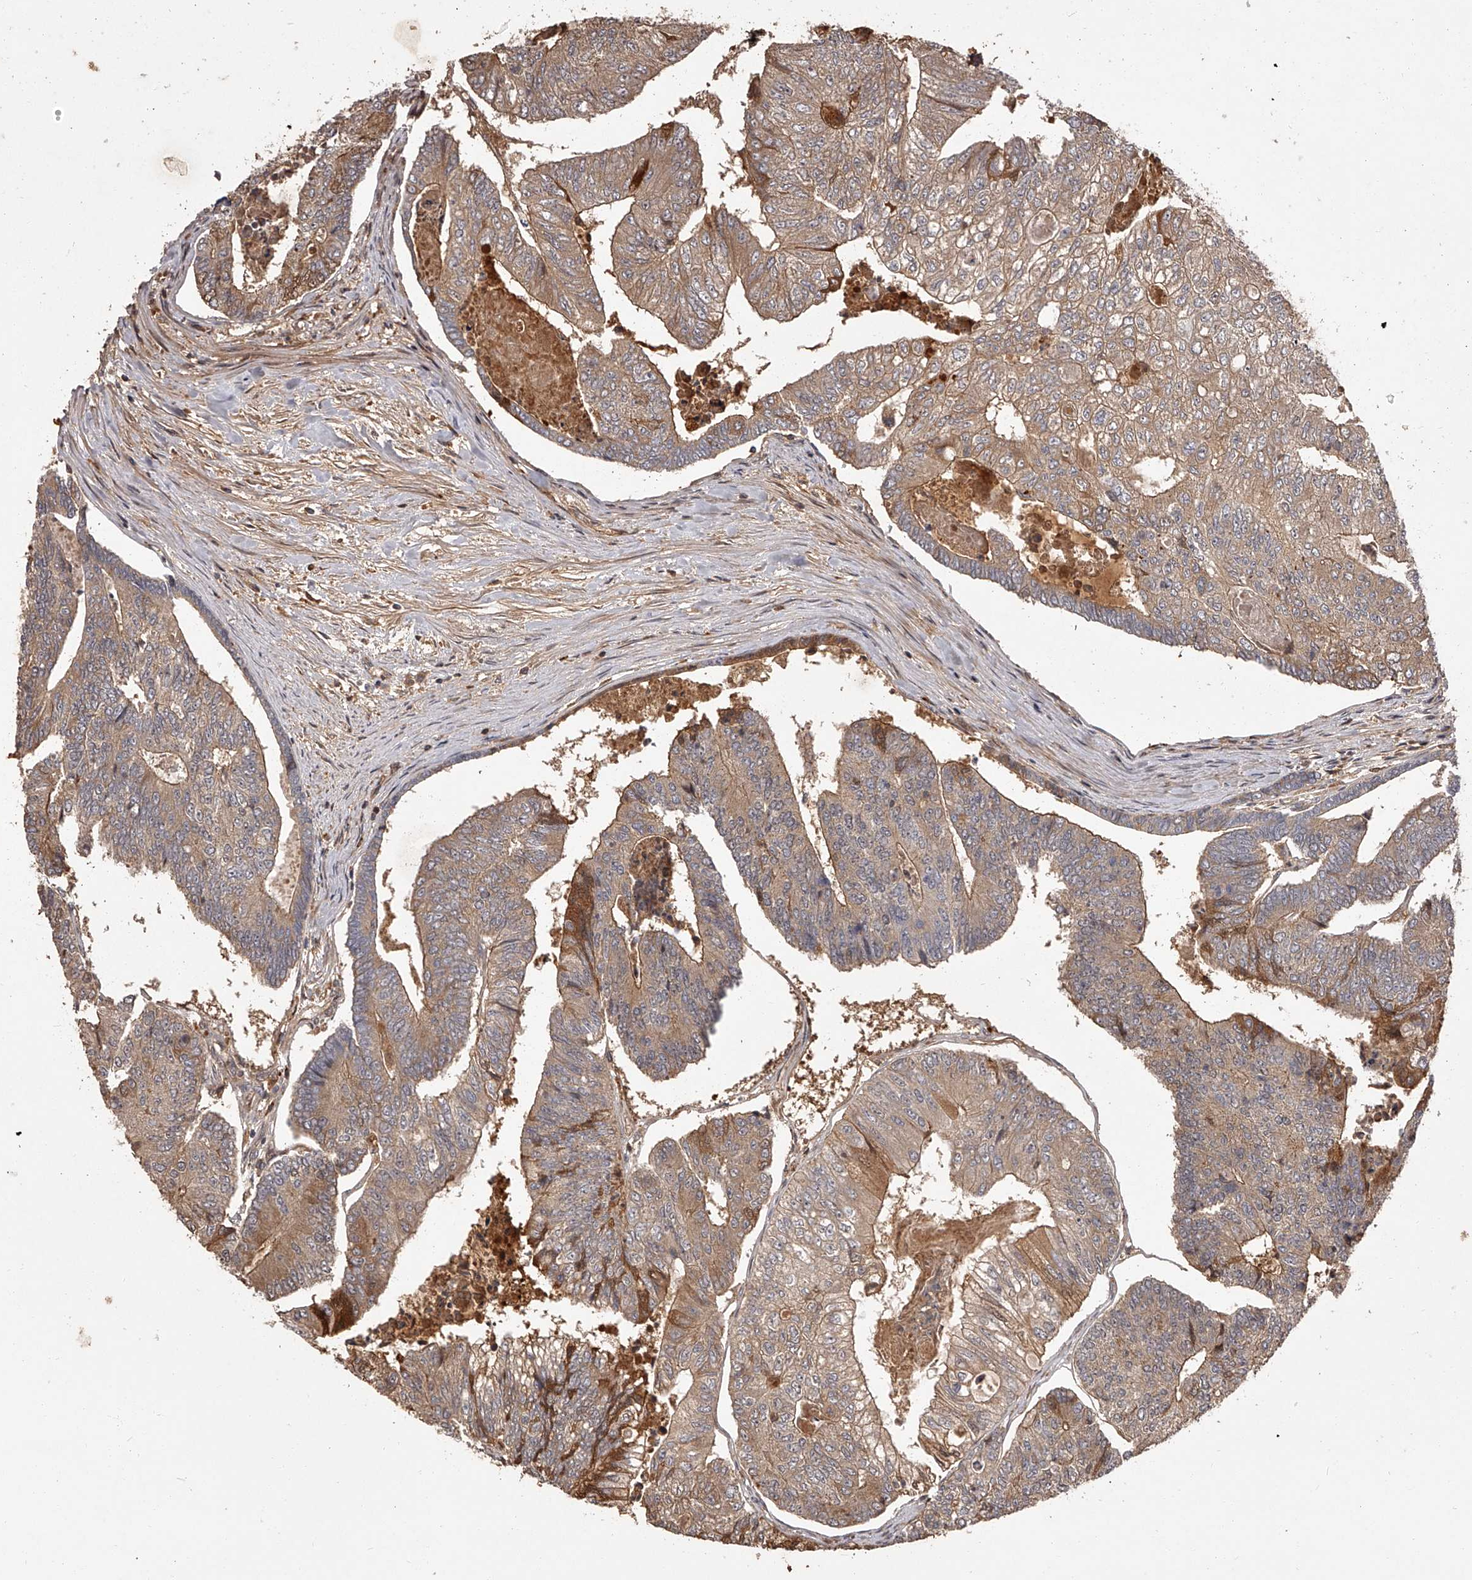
{"staining": {"intensity": "moderate", "quantity": "25%-75%", "location": "cytoplasmic/membranous"}, "tissue": "colorectal cancer", "cell_type": "Tumor cells", "image_type": "cancer", "snomed": [{"axis": "morphology", "description": "Adenocarcinoma, NOS"}, {"axis": "topography", "description": "Colon"}], "caption": "The image exhibits immunohistochemical staining of colorectal adenocarcinoma. There is moderate cytoplasmic/membranous positivity is identified in about 25%-75% of tumor cells.", "gene": "CRYZL1", "patient": {"sex": "female", "age": 67}}